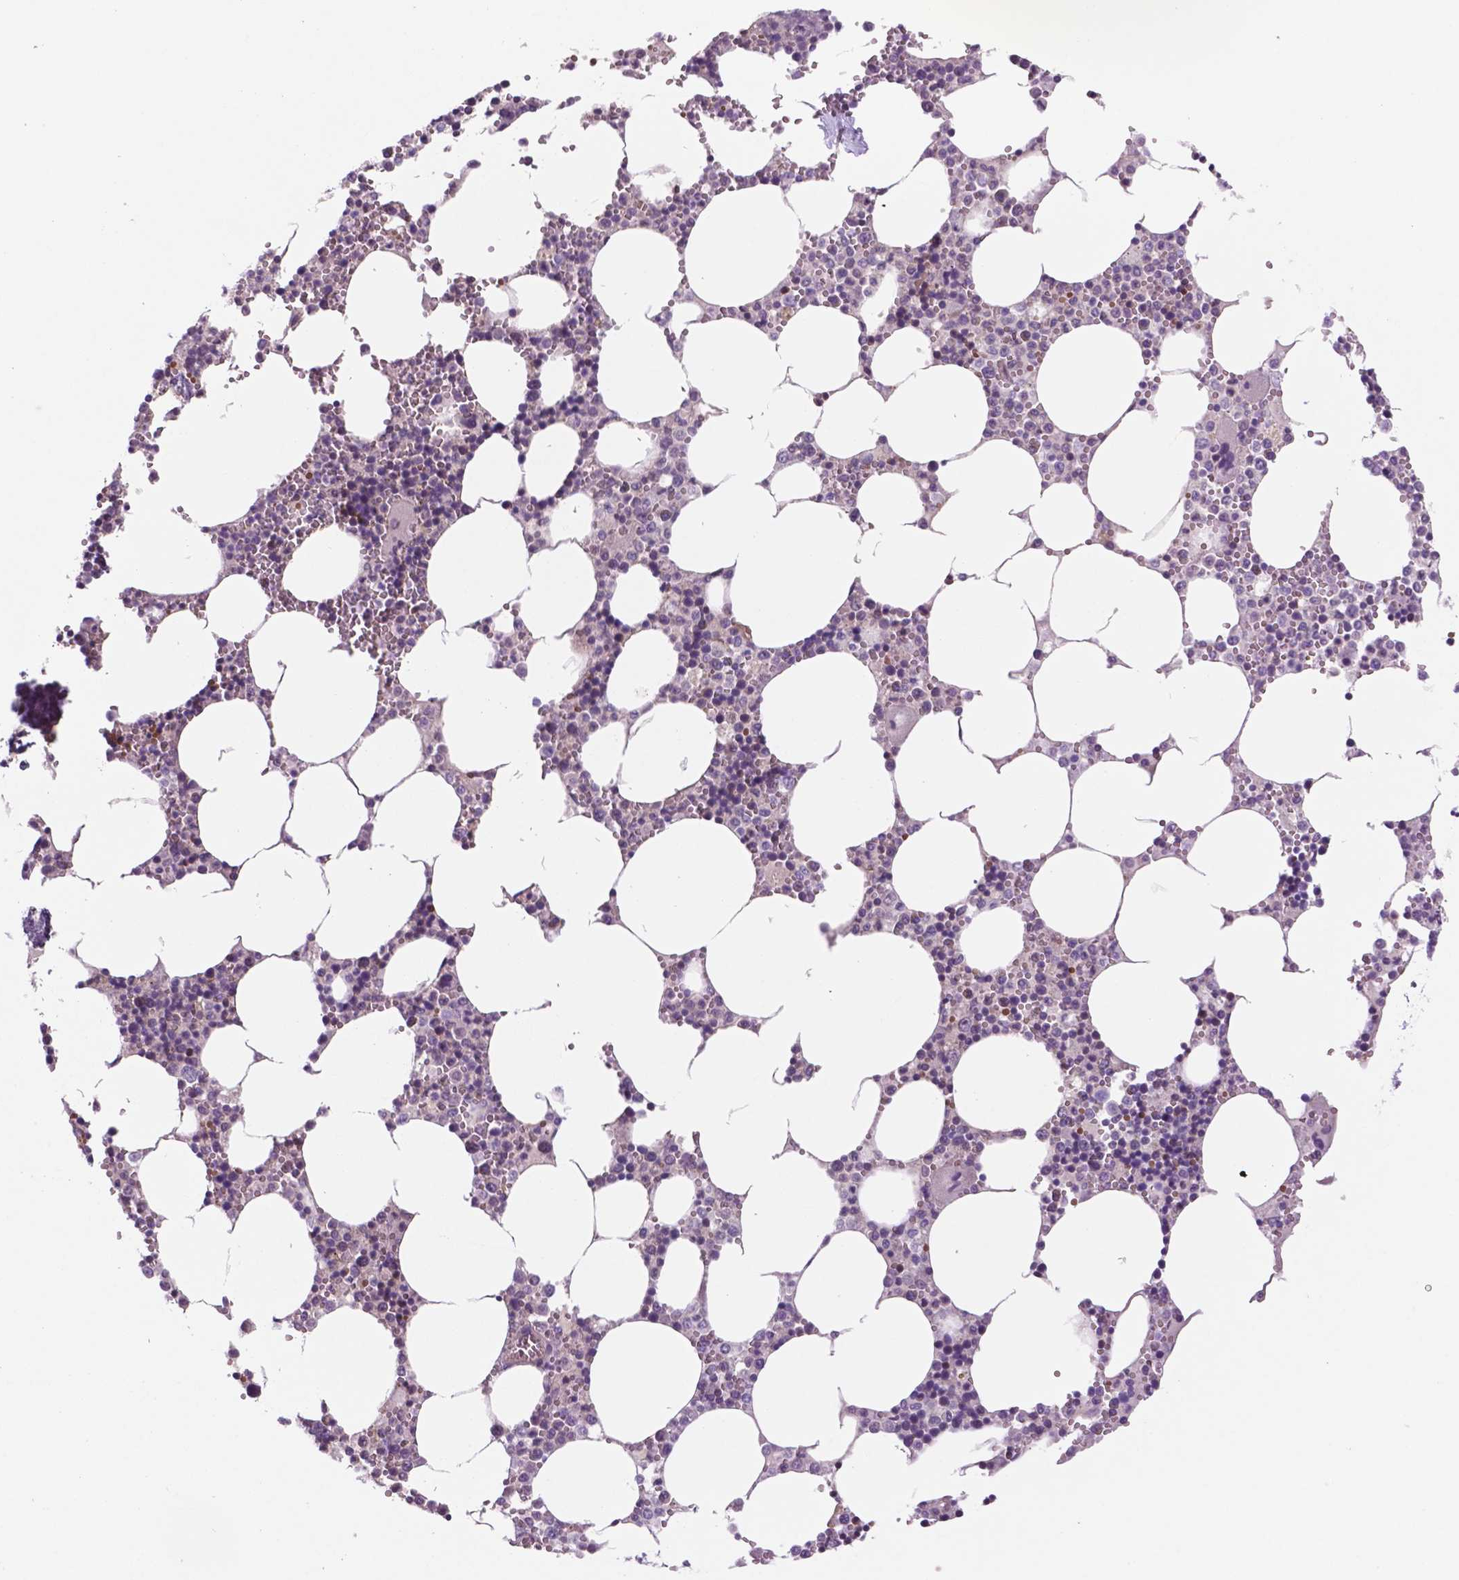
{"staining": {"intensity": "moderate", "quantity": "<25%", "location": "cytoplasmic/membranous"}, "tissue": "bone marrow", "cell_type": "Hematopoietic cells", "image_type": "normal", "snomed": [{"axis": "morphology", "description": "Normal tissue, NOS"}, {"axis": "topography", "description": "Bone marrow"}], "caption": "Bone marrow stained for a protein reveals moderate cytoplasmic/membranous positivity in hematopoietic cells. The protein of interest is shown in brown color, while the nuclei are stained blue.", "gene": "RND3", "patient": {"sex": "male", "age": 54}}